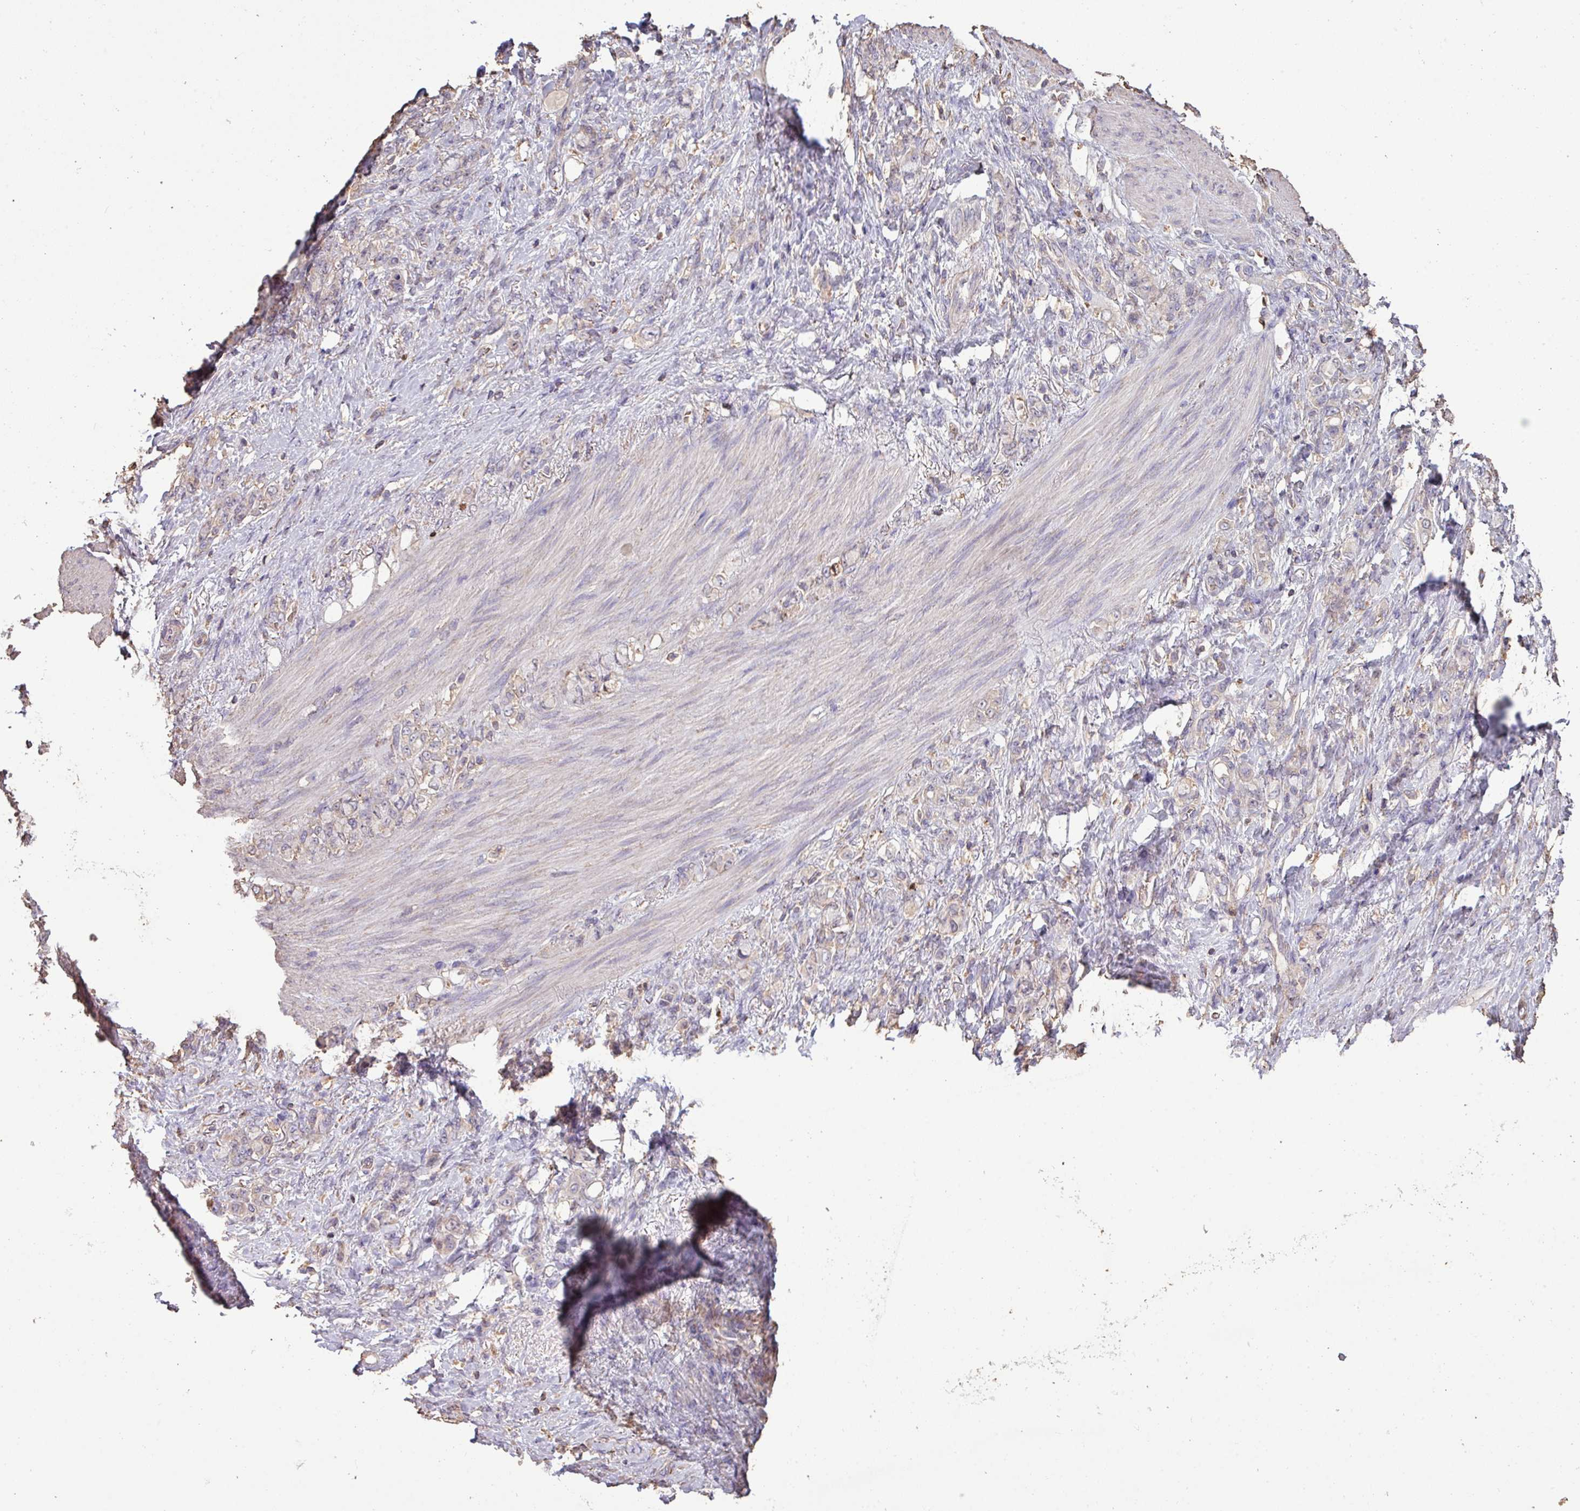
{"staining": {"intensity": "weak", "quantity": "<25%", "location": "cytoplasmic/membranous"}, "tissue": "stomach cancer", "cell_type": "Tumor cells", "image_type": "cancer", "snomed": [{"axis": "morphology", "description": "Normal tissue, NOS"}, {"axis": "morphology", "description": "Adenocarcinoma, NOS"}, {"axis": "topography", "description": "Stomach"}], "caption": "Stomach cancer (adenocarcinoma) stained for a protein using immunohistochemistry reveals no positivity tumor cells.", "gene": "CAMK2B", "patient": {"sex": "female", "age": 79}}